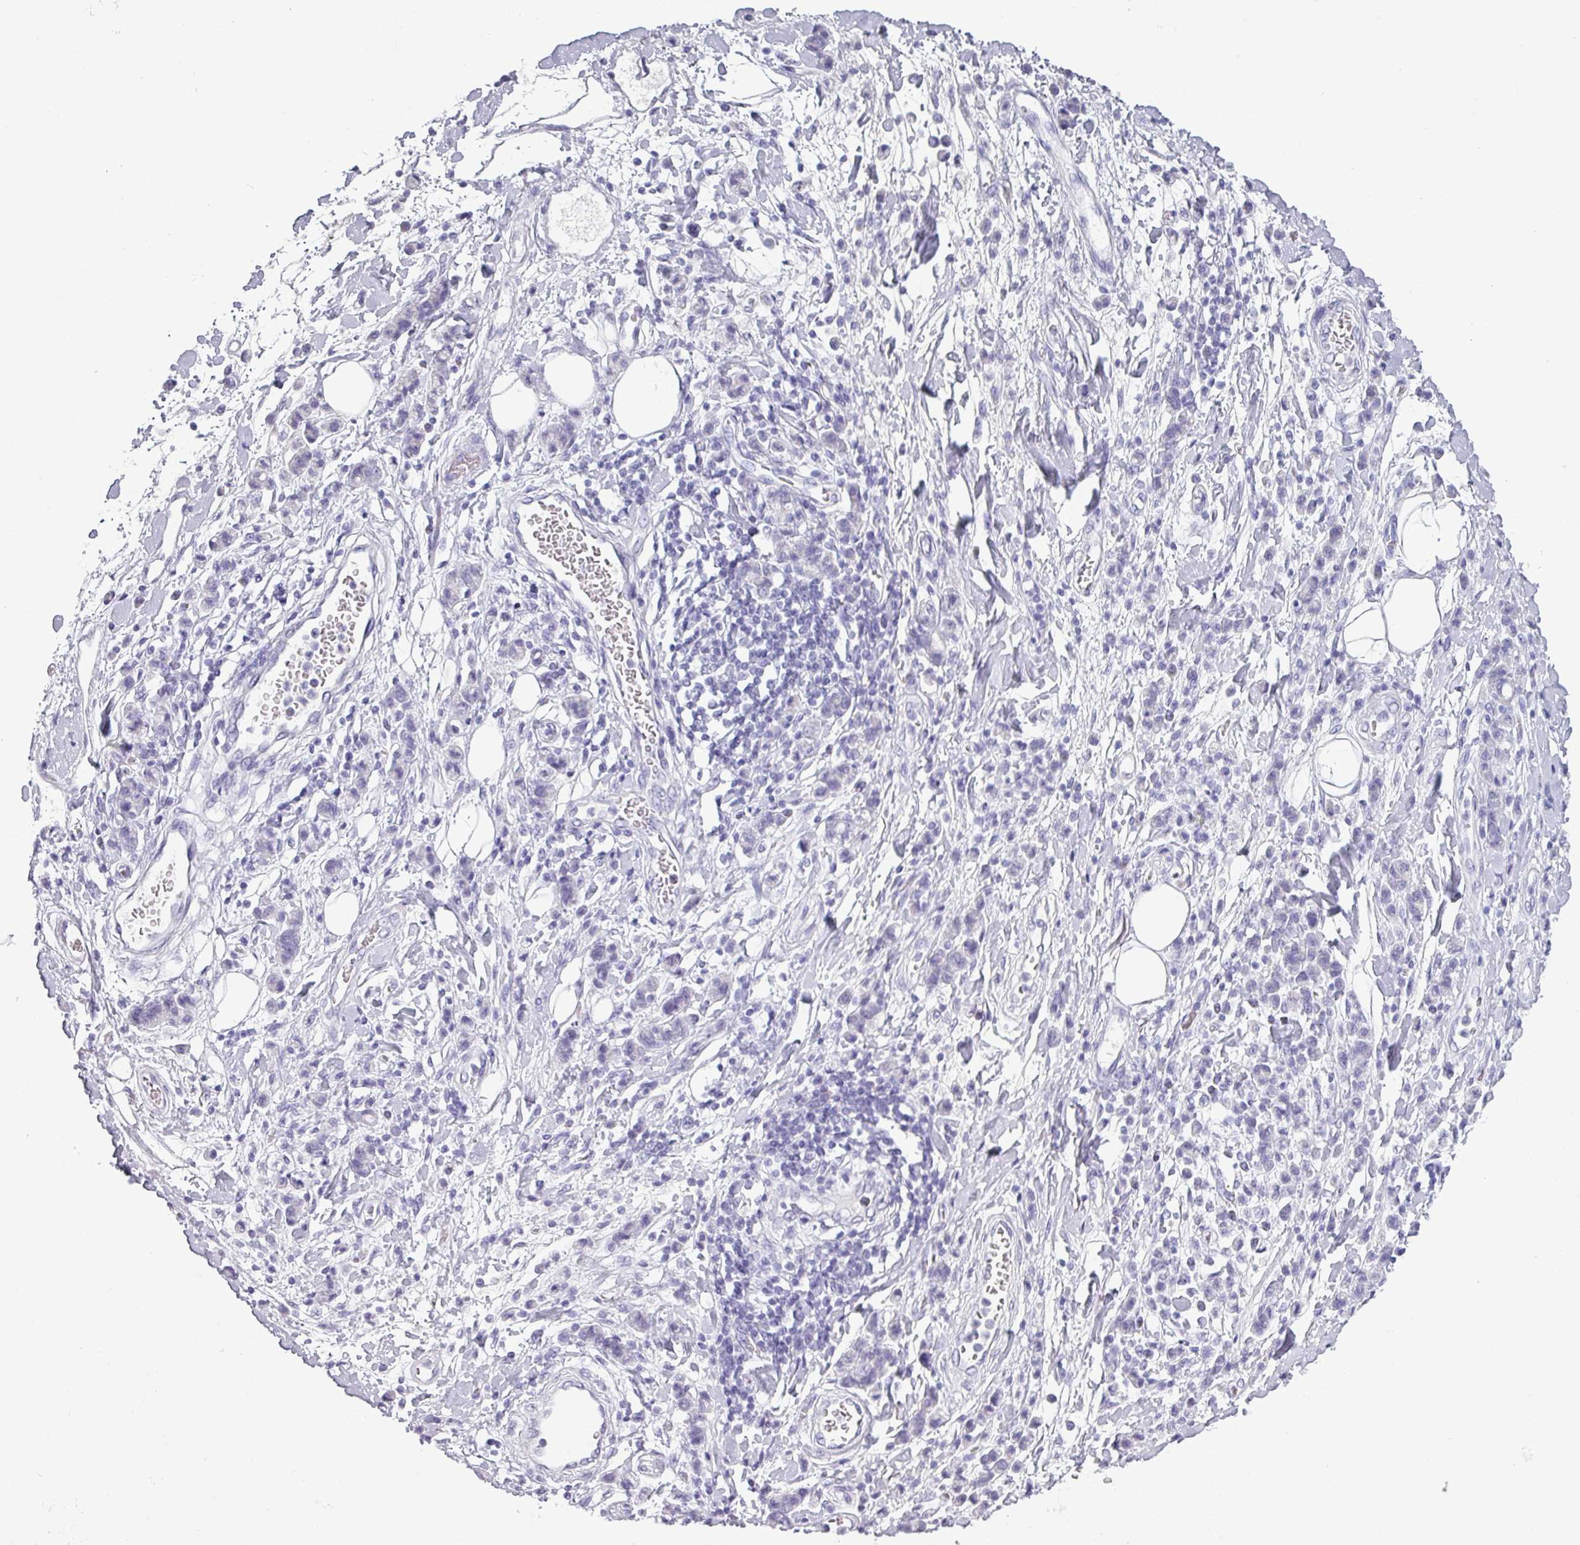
{"staining": {"intensity": "negative", "quantity": "none", "location": "none"}, "tissue": "stomach cancer", "cell_type": "Tumor cells", "image_type": "cancer", "snomed": [{"axis": "morphology", "description": "Adenocarcinoma, NOS"}, {"axis": "topography", "description": "Stomach"}], "caption": "Immunohistochemistry image of human stomach cancer stained for a protein (brown), which displays no positivity in tumor cells.", "gene": "SLC26A9", "patient": {"sex": "male", "age": 77}}